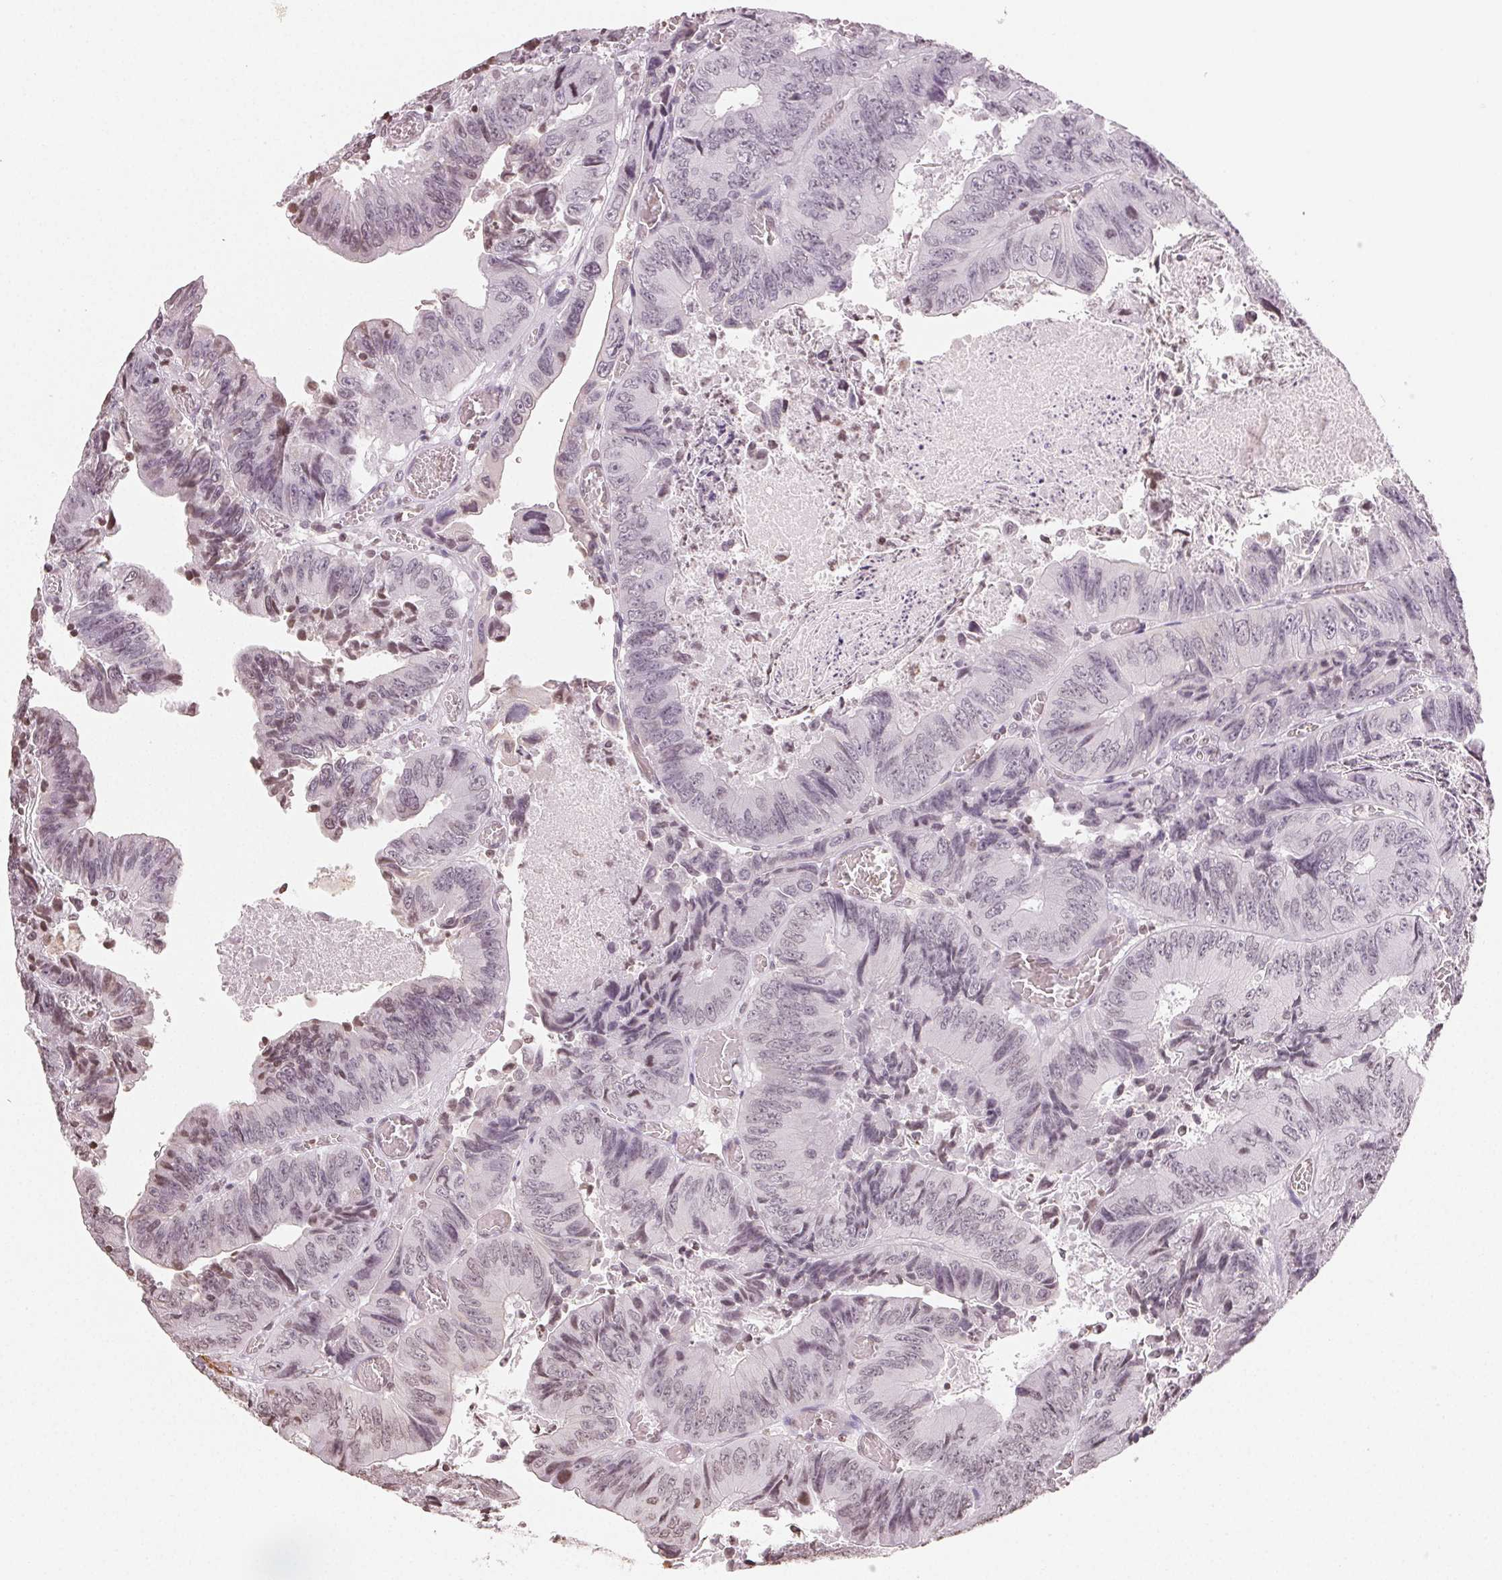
{"staining": {"intensity": "weak", "quantity": "<25%", "location": "nuclear"}, "tissue": "colorectal cancer", "cell_type": "Tumor cells", "image_type": "cancer", "snomed": [{"axis": "morphology", "description": "Adenocarcinoma, NOS"}, {"axis": "topography", "description": "Colon"}], "caption": "IHC image of human colorectal adenocarcinoma stained for a protein (brown), which shows no positivity in tumor cells.", "gene": "TBP", "patient": {"sex": "female", "age": 84}}